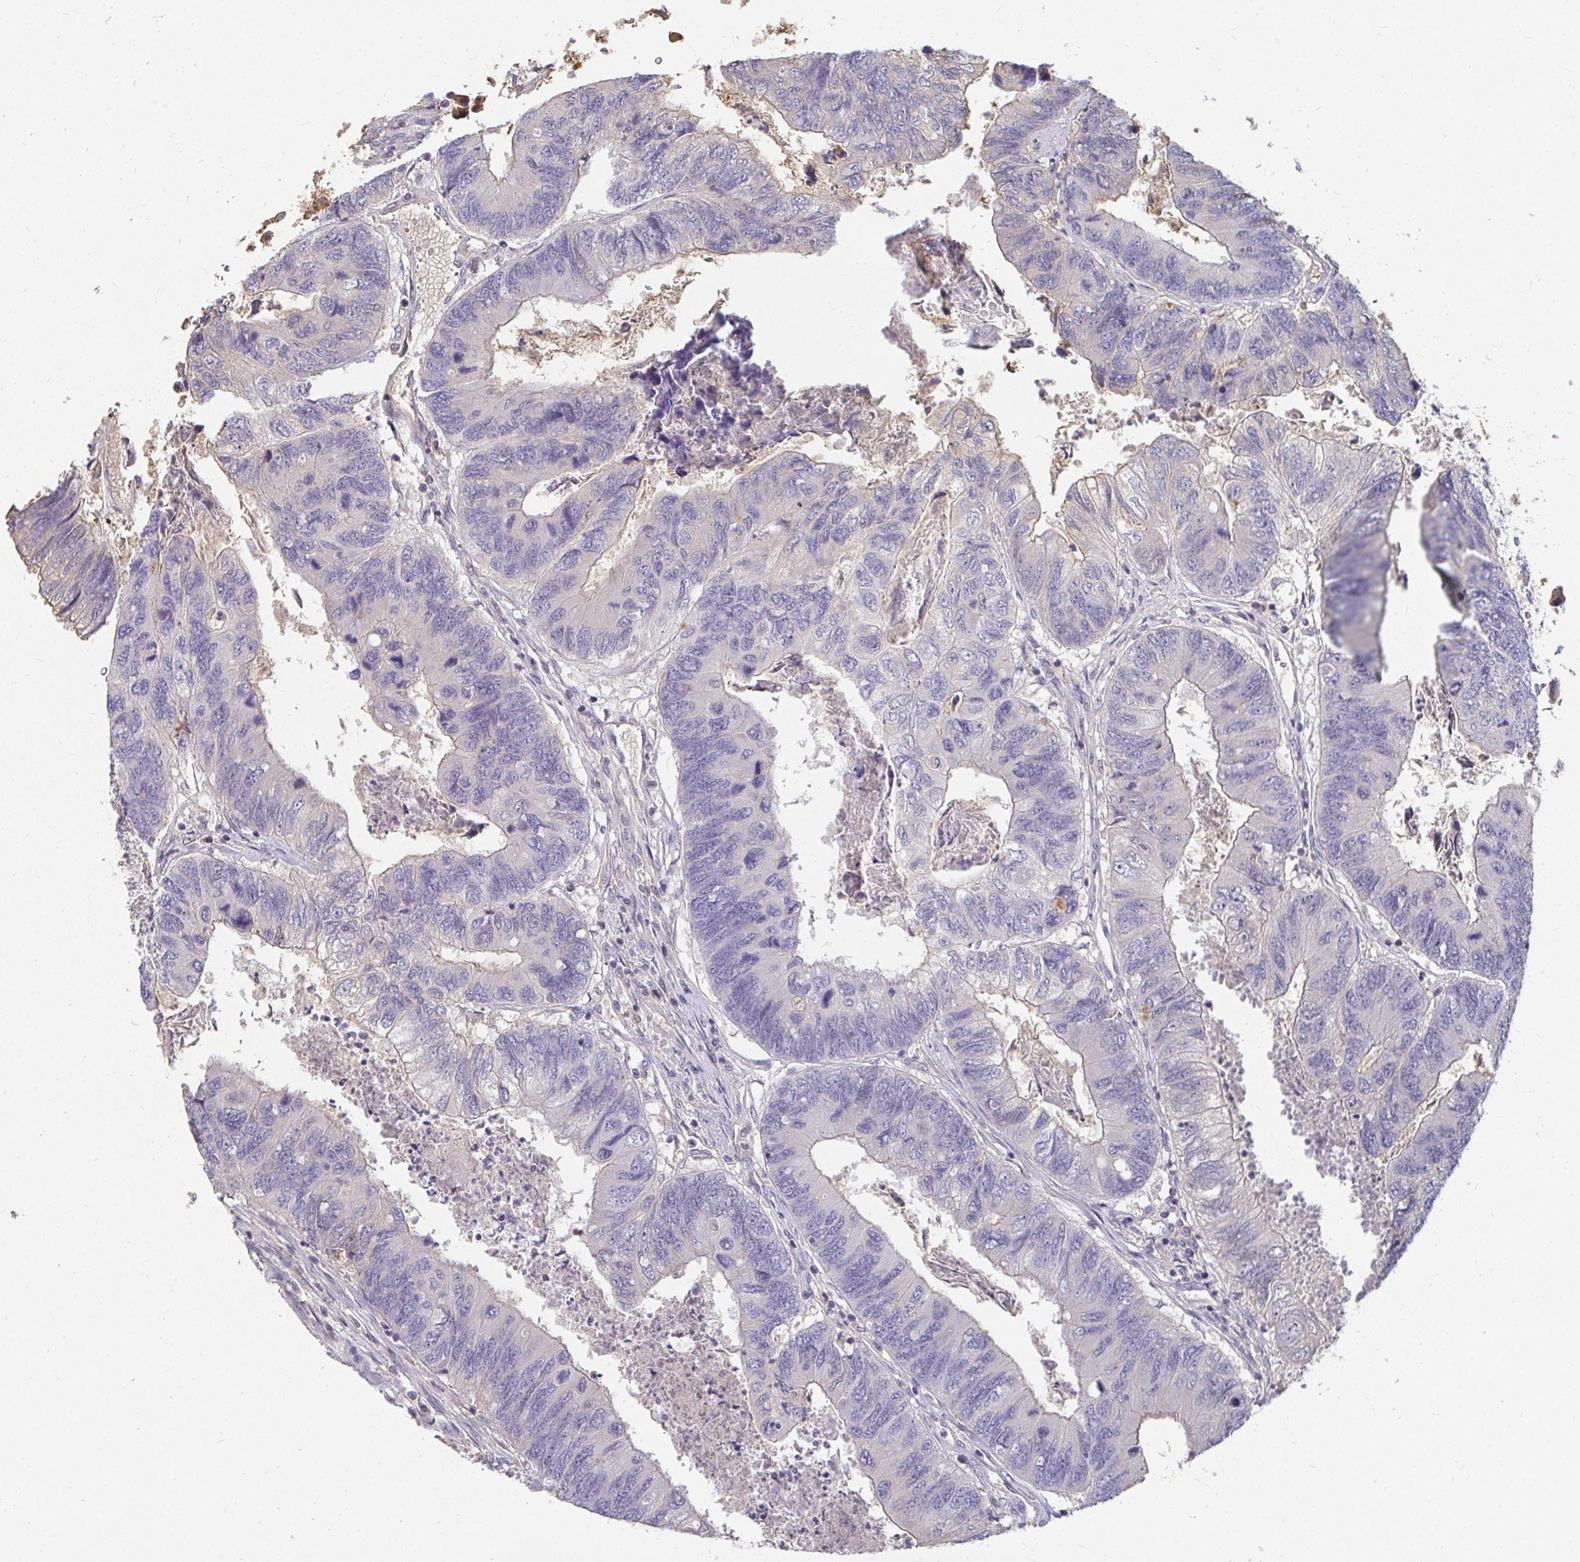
{"staining": {"intensity": "negative", "quantity": "none", "location": "none"}, "tissue": "colorectal cancer", "cell_type": "Tumor cells", "image_type": "cancer", "snomed": [{"axis": "morphology", "description": "Adenocarcinoma, NOS"}, {"axis": "topography", "description": "Colon"}], "caption": "DAB immunohistochemical staining of human colorectal cancer (adenocarcinoma) reveals no significant expression in tumor cells.", "gene": "LOXL4", "patient": {"sex": "female", "age": 67}}